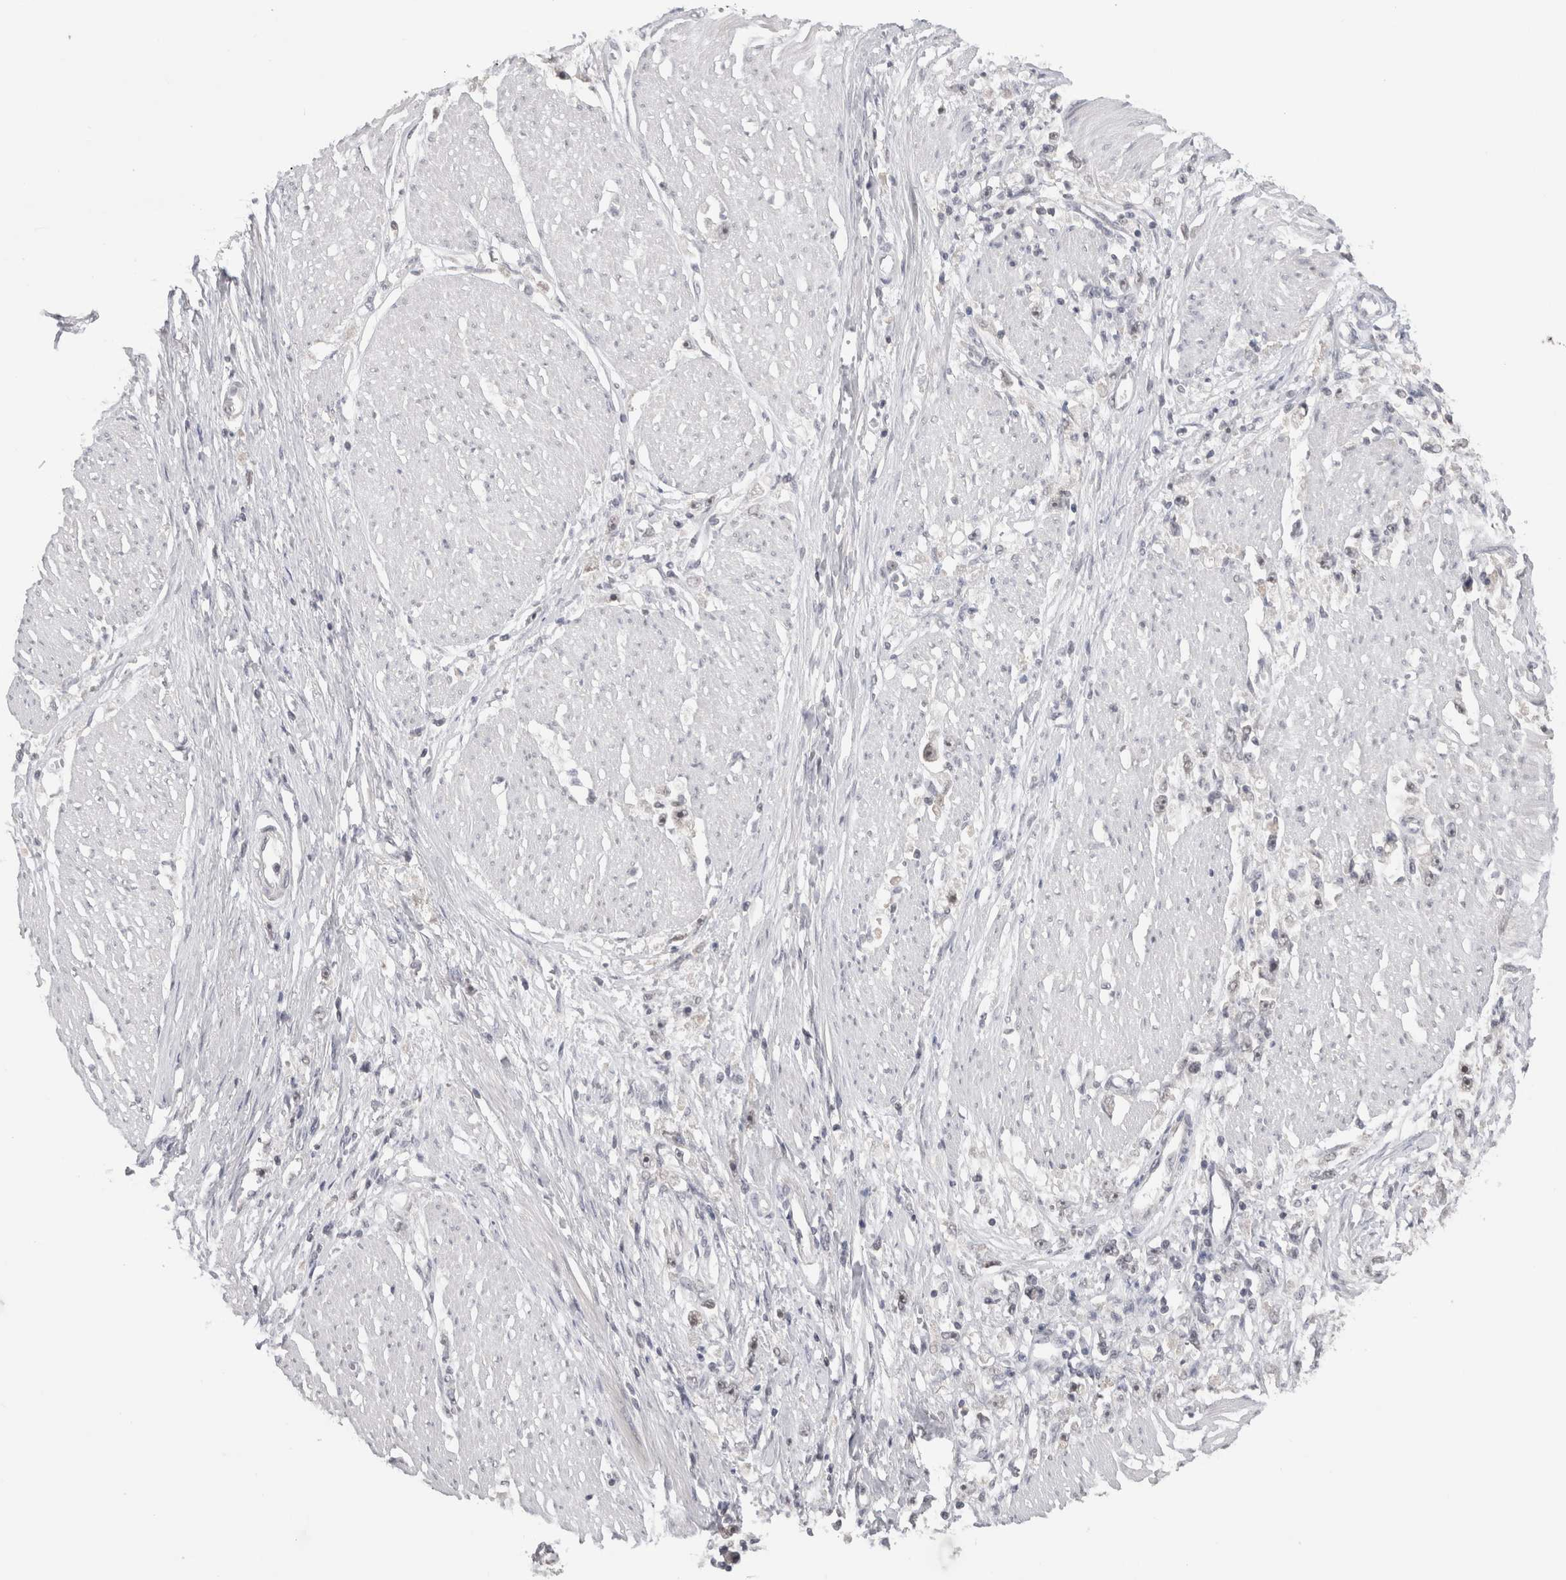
{"staining": {"intensity": "negative", "quantity": "none", "location": "none"}, "tissue": "stomach cancer", "cell_type": "Tumor cells", "image_type": "cancer", "snomed": [{"axis": "morphology", "description": "Adenocarcinoma, NOS"}, {"axis": "topography", "description": "Stomach"}], "caption": "The micrograph demonstrates no significant expression in tumor cells of stomach cancer (adenocarcinoma).", "gene": "ZNF24", "patient": {"sex": "female", "age": 59}}